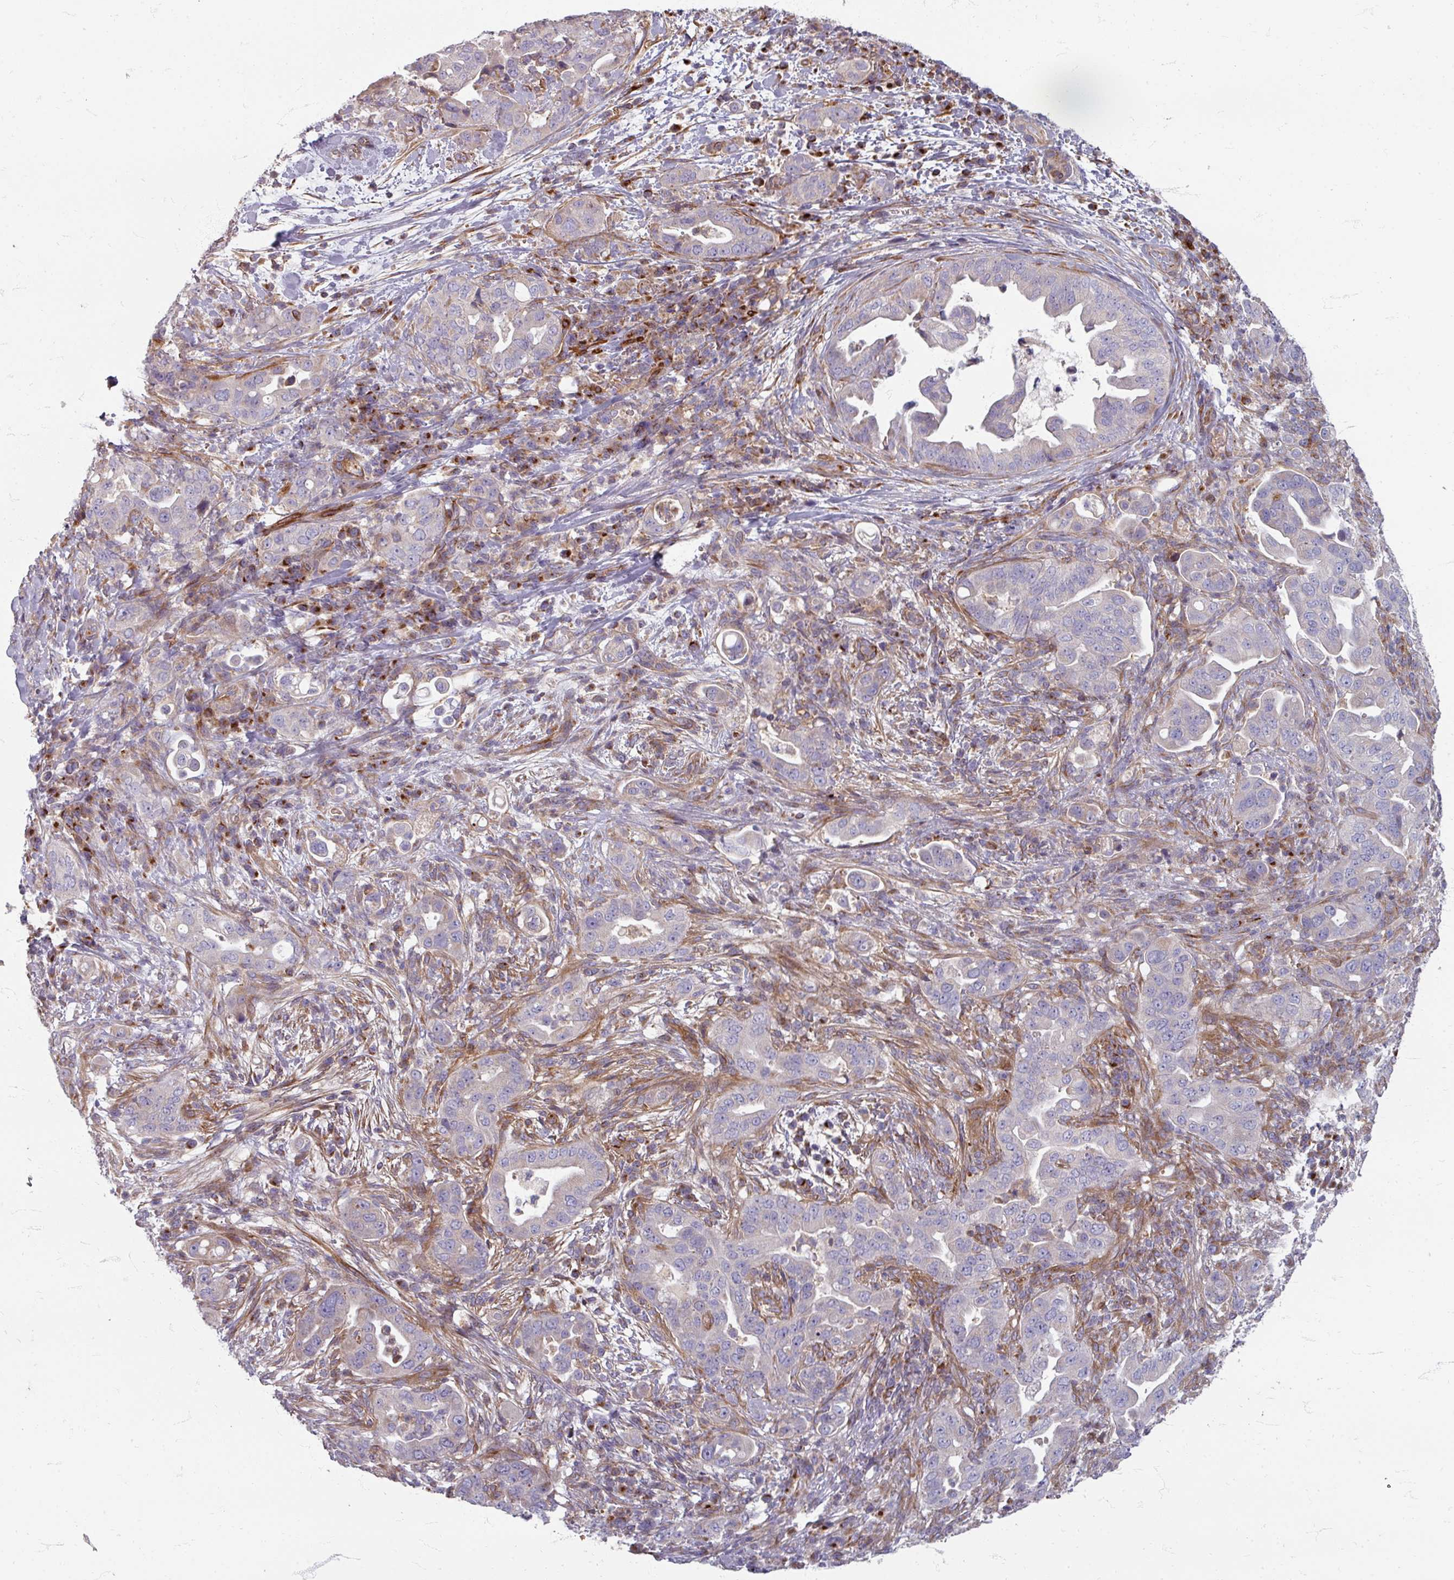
{"staining": {"intensity": "negative", "quantity": "none", "location": "none"}, "tissue": "pancreatic cancer", "cell_type": "Tumor cells", "image_type": "cancer", "snomed": [{"axis": "morphology", "description": "Normal tissue, NOS"}, {"axis": "morphology", "description": "Adenocarcinoma, NOS"}, {"axis": "topography", "description": "Lymph node"}, {"axis": "topography", "description": "Pancreas"}], "caption": "This image is of pancreatic cancer stained with IHC to label a protein in brown with the nuclei are counter-stained blue. There is no positivity in tumor cells.", "gene": "GABARAPL1", "patient": {"sex": "female", "age": 67}}